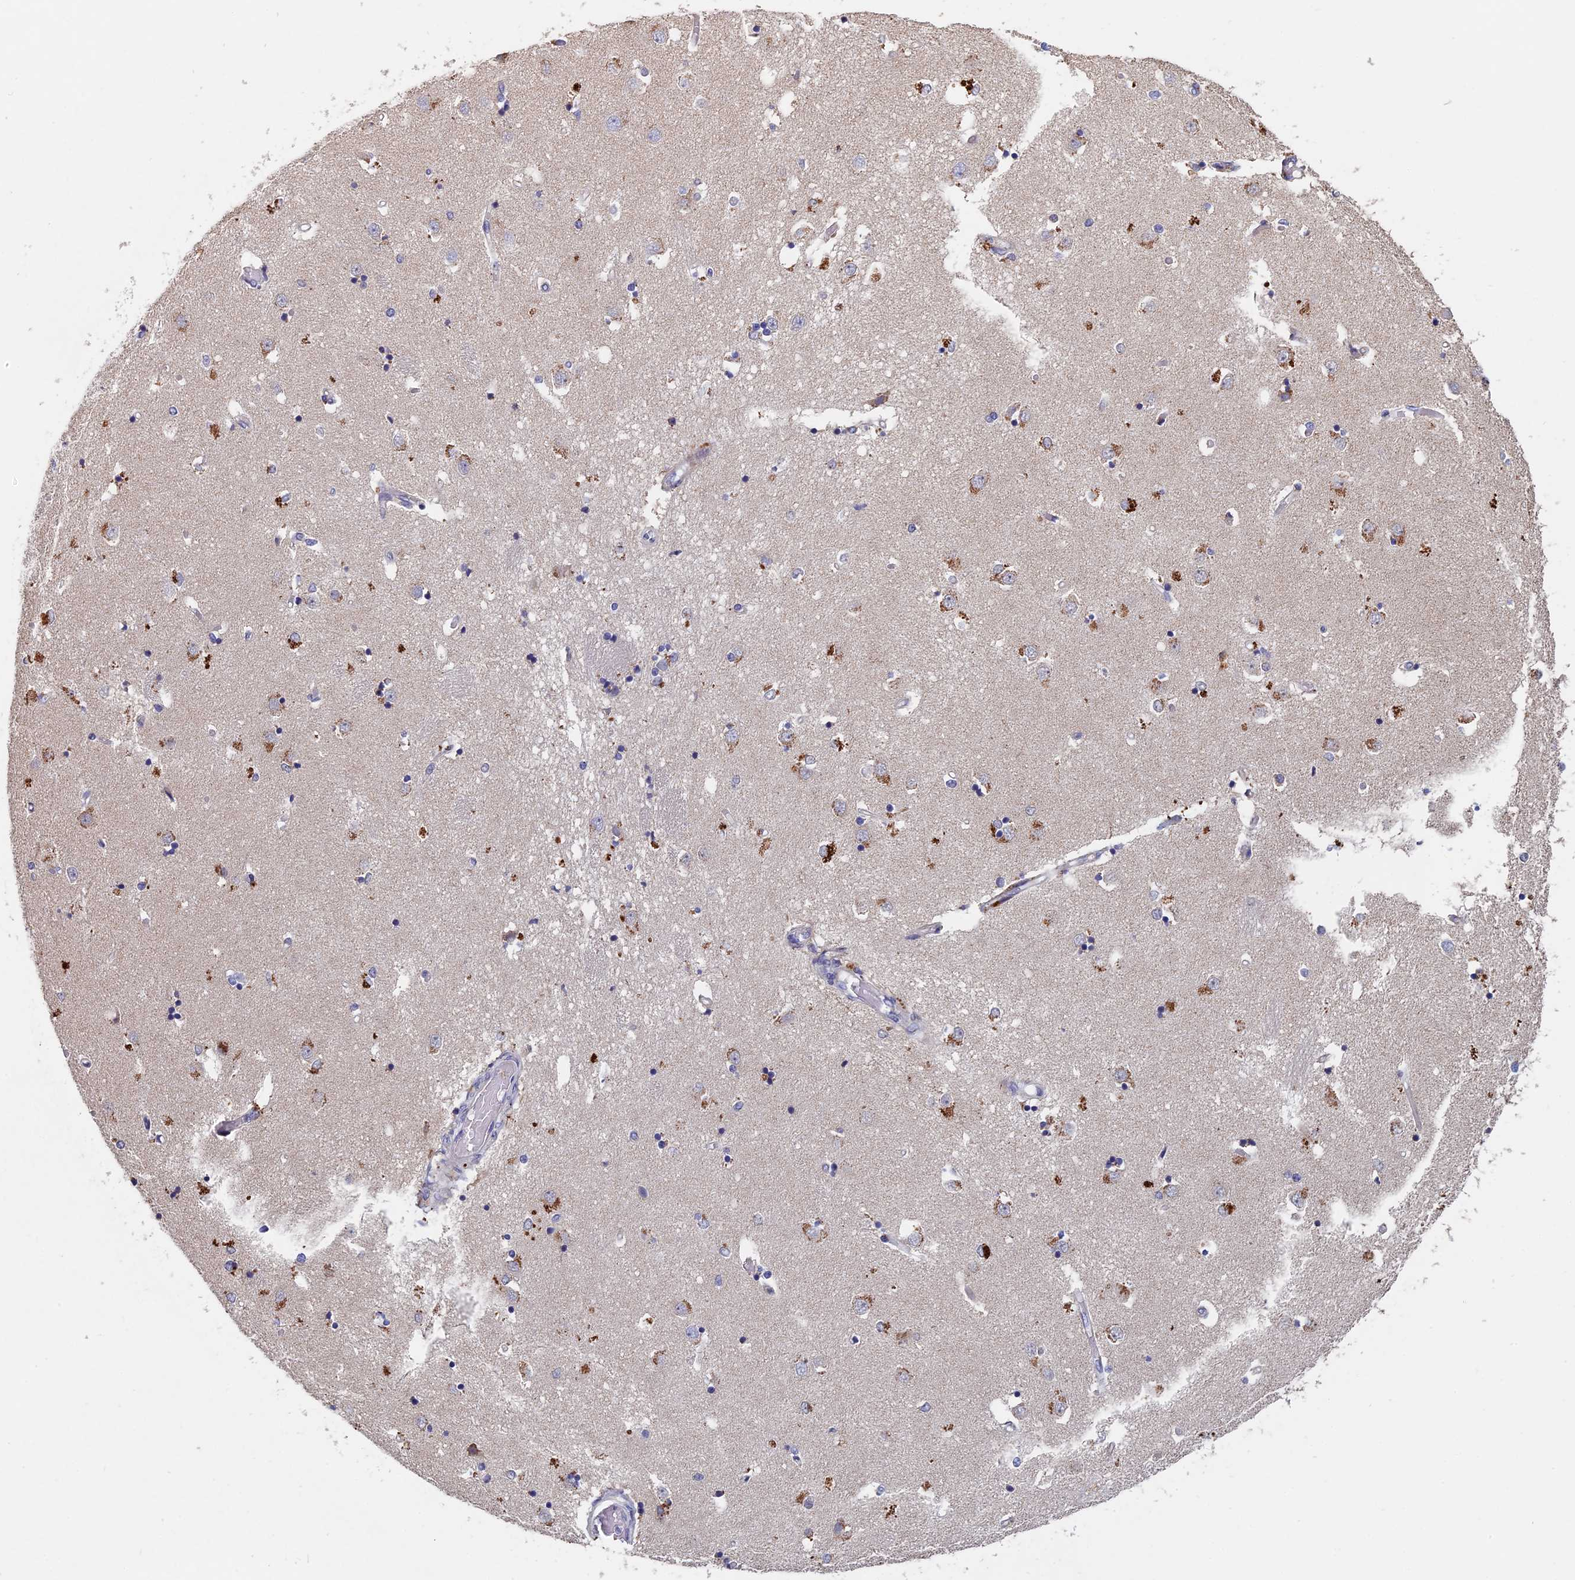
{"staining": {"intensity": "moderate", "quantity": "<25%", "location": "cytoplasmic/membranous"}, "tissue": "caudate", "cell_type": "Glial cells", "image_type": "normal", "snomed": [{"axis": "morphology", "description": "Normal tissue, NOS"}, {"axis": "topography", "description": "Lateral ventricle wall"}], "caption": "IHC photomicrograph of normal caudate: human caudate stained using IHC exhibits low levels of moderate protein expression localized specifically in the cytoplasmic/membranous of glial cells, appearing as a cytoplasmic/membranous brown color.", "gene": "SLC33A1", "patient": {"sex": "male", "age": 45}}